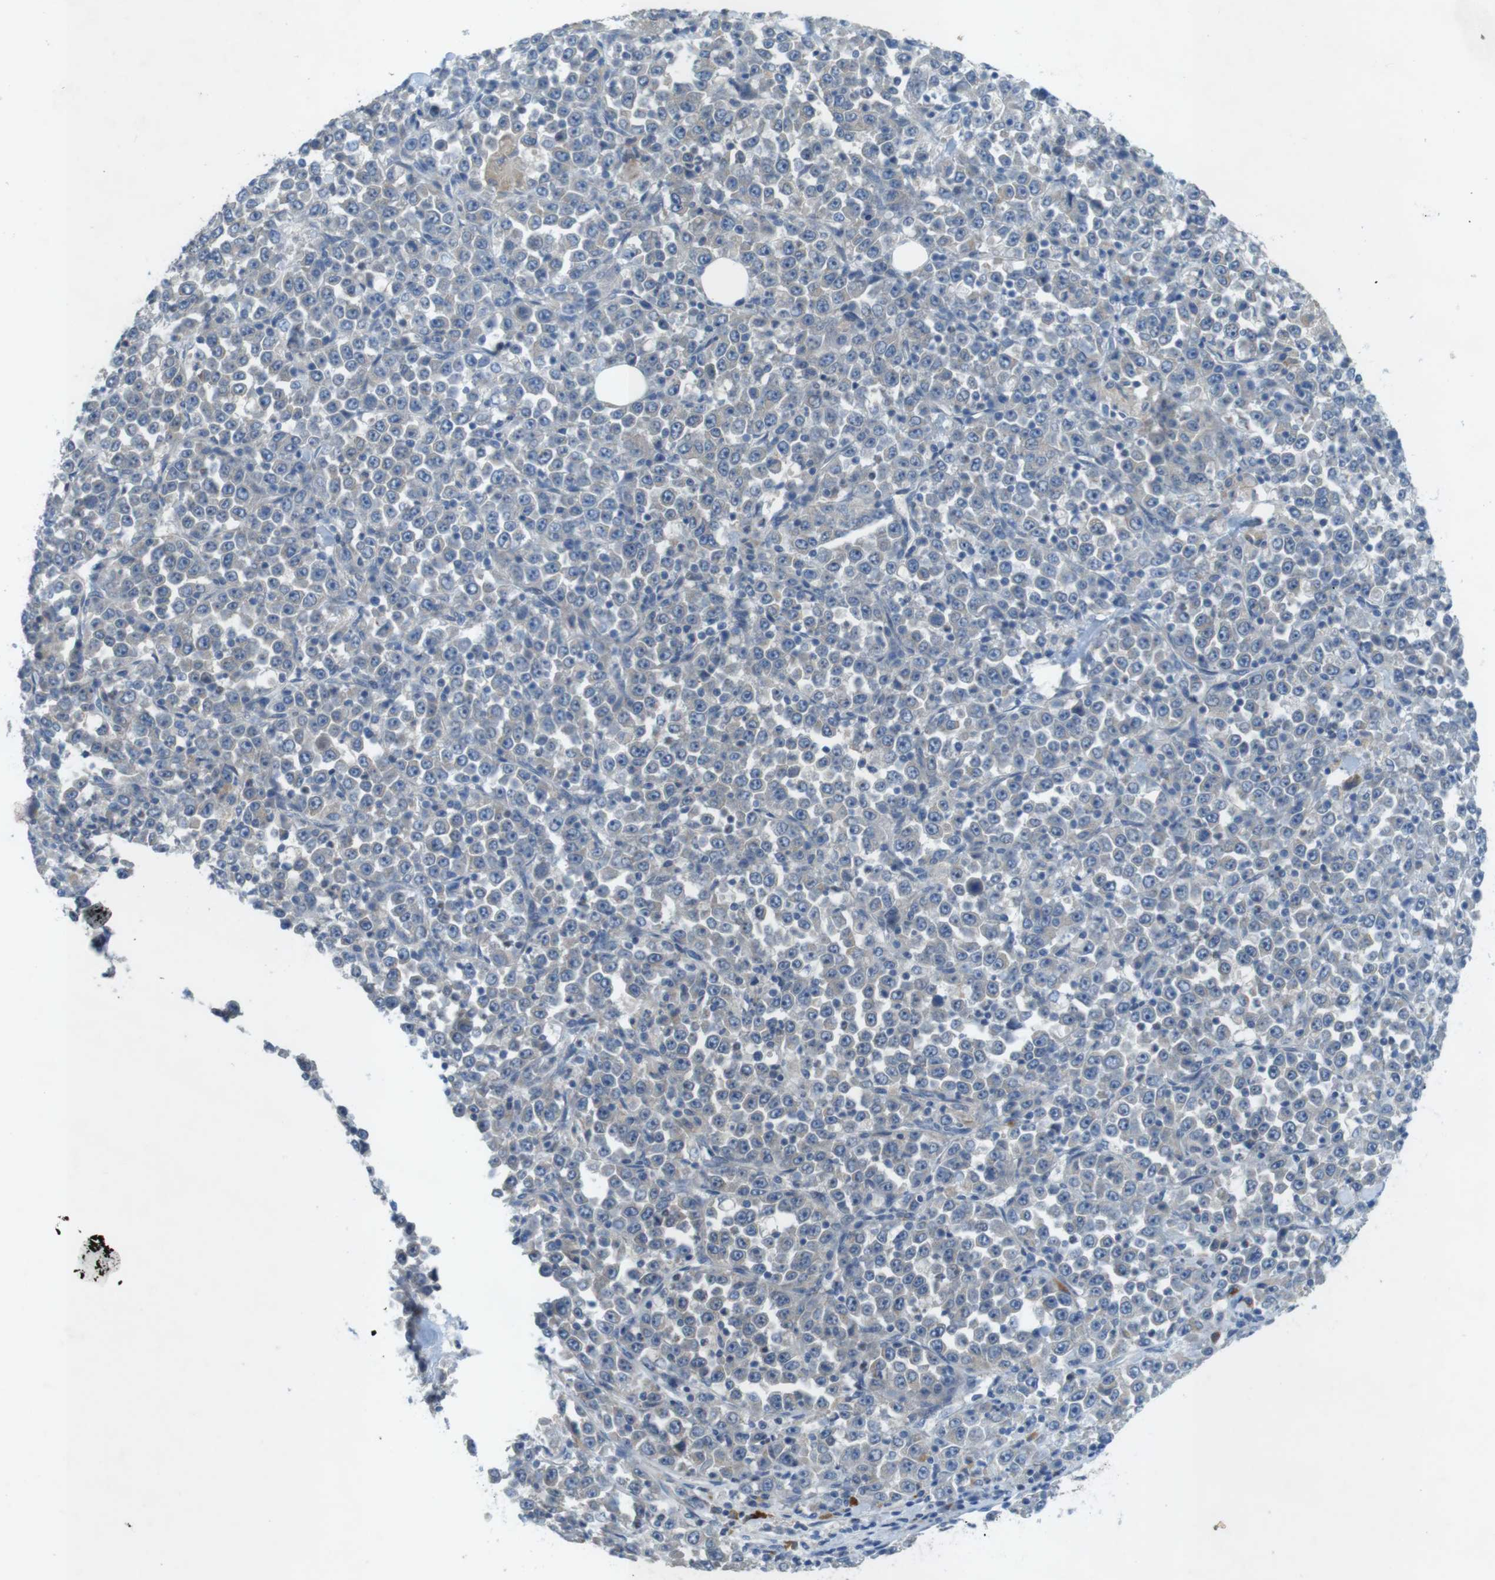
{"staining": {"intensity": "negative", "quantity": "none", "location": "none"}, "tissue": "stomach cancer", "cell_type": "Tumor cells", "image_type": "cancer", "snomed": [{"axis": "morphology", "description": "Normal tissue, NOS"}, {"axis": "morphology", "description": "Adenocarcinoma, NOS"}, {"axis": "topography", "description": "Stomach, upper"}, {"axis": "topography", "description": "Stomach"}], "caption": "There is no significant positivity in tumor cells of adenocarcinoma (stomach). (Stains: DAB immunohistochemistry (IHC) with hematoxylin counter stain, Microscopy: brightfield microscopy at high magnification).", "gene": "TYW1", "patient": {"sex": "male", "age": 59}}